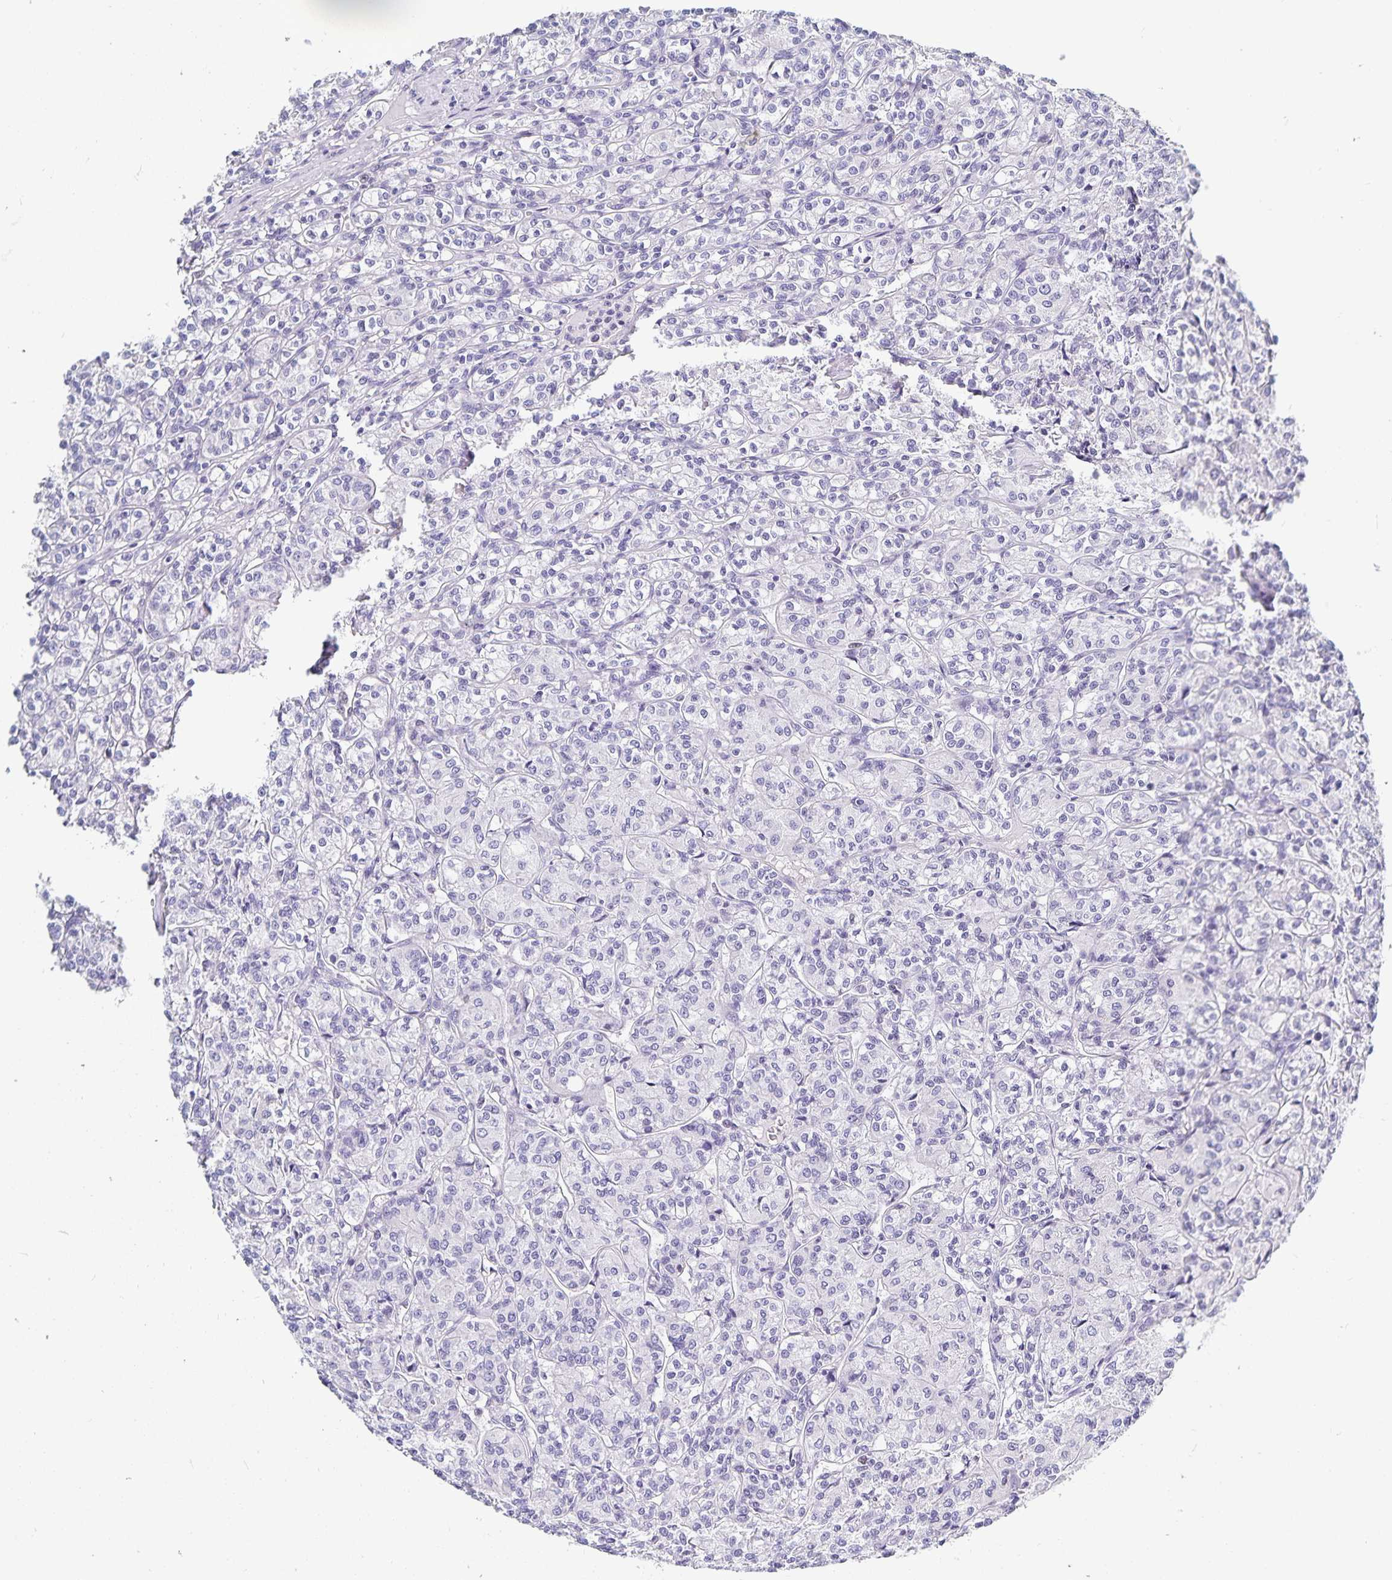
{"staining": {"intensity": "negative", "quantity": "none", "location": "none"}, "tissue": "renal cancer", "cell_type": "Tumor cells", "image_type": "cancer", "snomed": [{"axis": "morphology", "description": "Adenocarcinoma, NOS"}, {"axis": "topography", "description": "Kidney"}], "caption": "An image of renal cancer stained for a protein demonstrates no brown staining in tumor cells.", "gene": "HMGB3", "patient": {"sex": "male", "age": 36}}